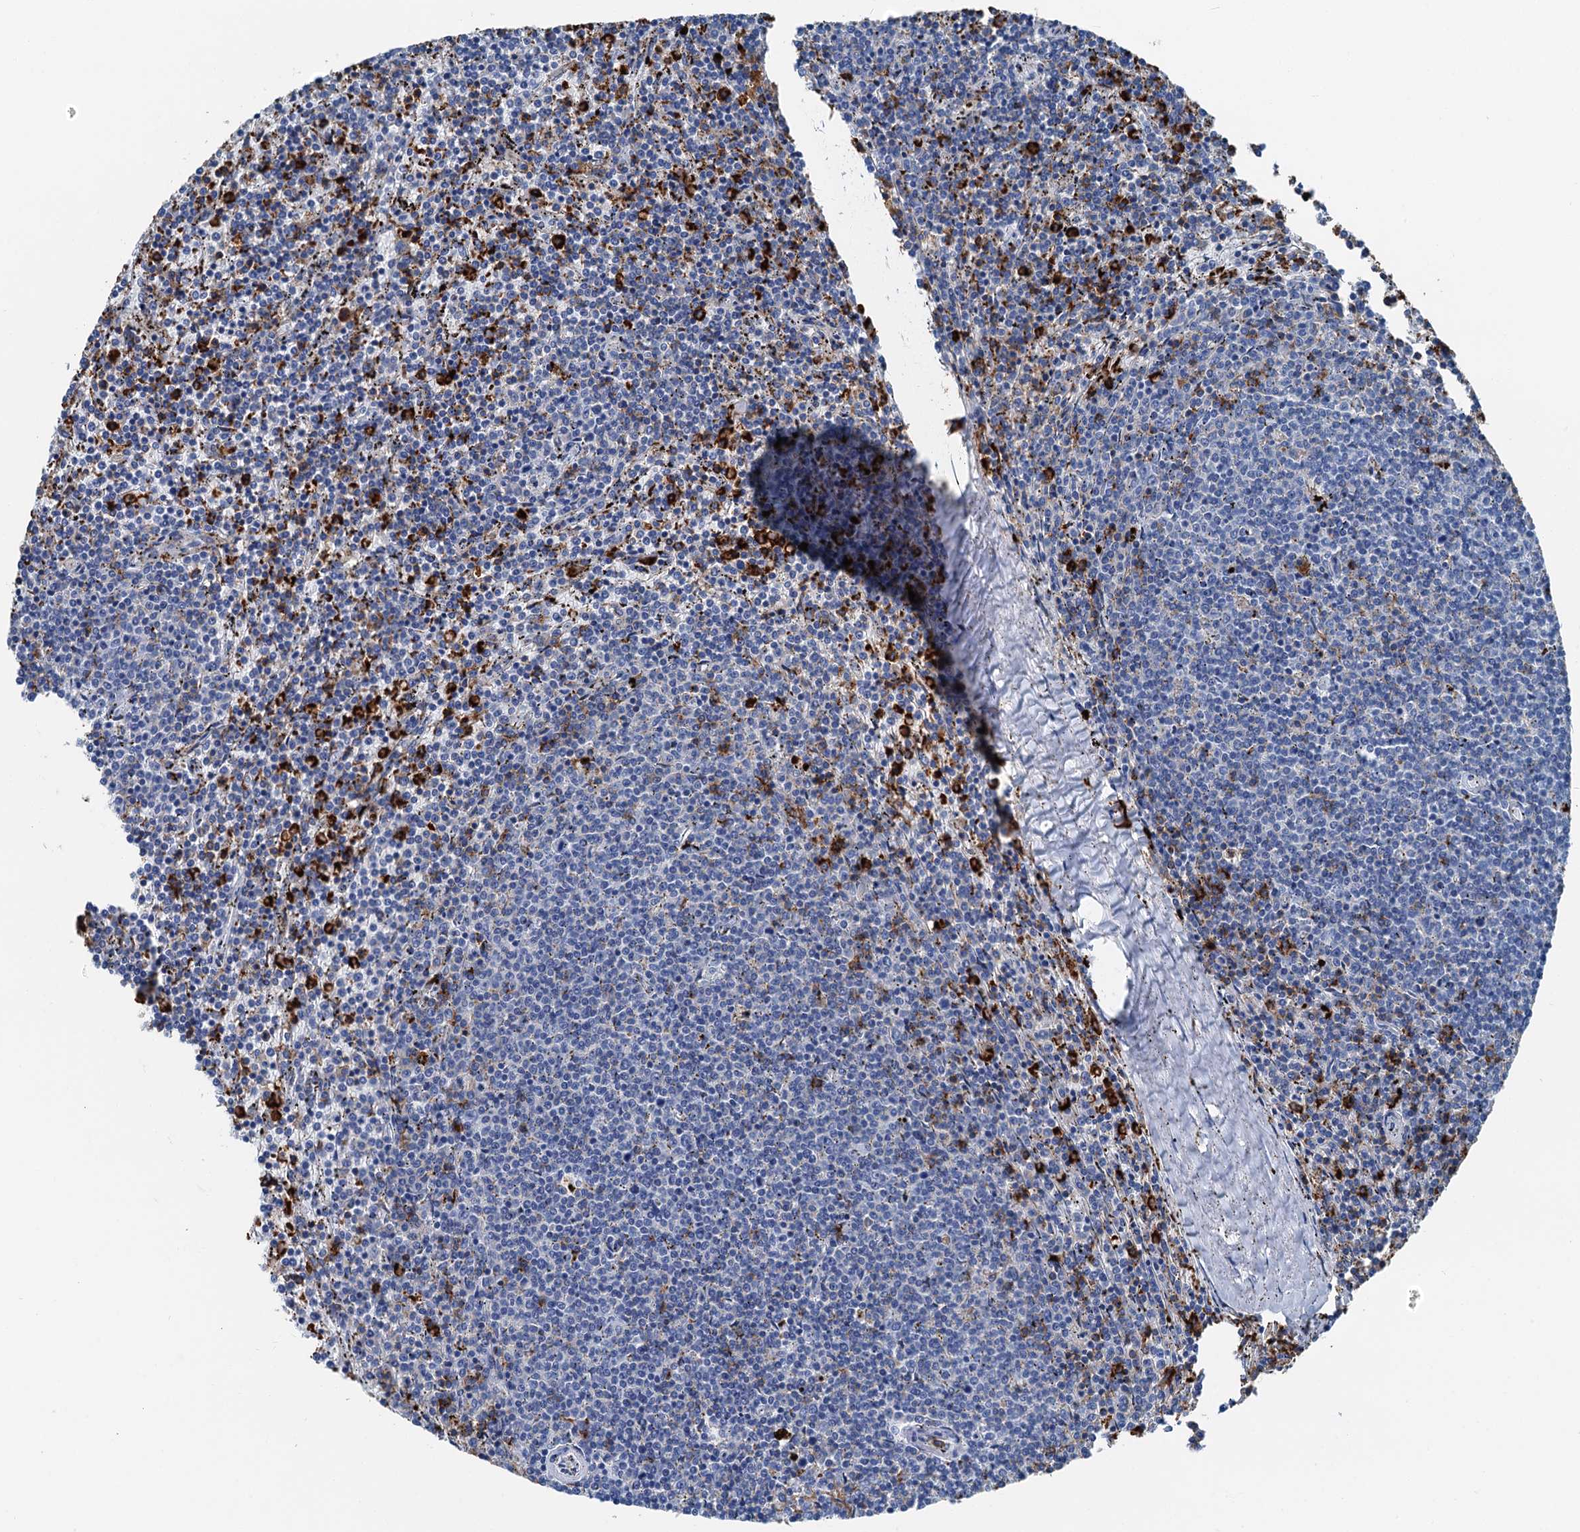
{"staining": {"intensity": "negative", "quantity": "none", "location": "none"}, "tissue": "lymphoma", "cell_type": "Tumor cells", "image_type": "cancer", "snomed": [{"axis": "morphology", "description": "Malignant lymphoma, non-Hodgkin's type, Low grade"}, {"axis": "topography", "description": "Spleen"}], "caption": "Lymphoma stained for a protein using immunohistochemistry (IHC) demonstrates no expression tumor cells.", "gene": "PLAC8", "patient": {"sex": "female", "age": 50}}